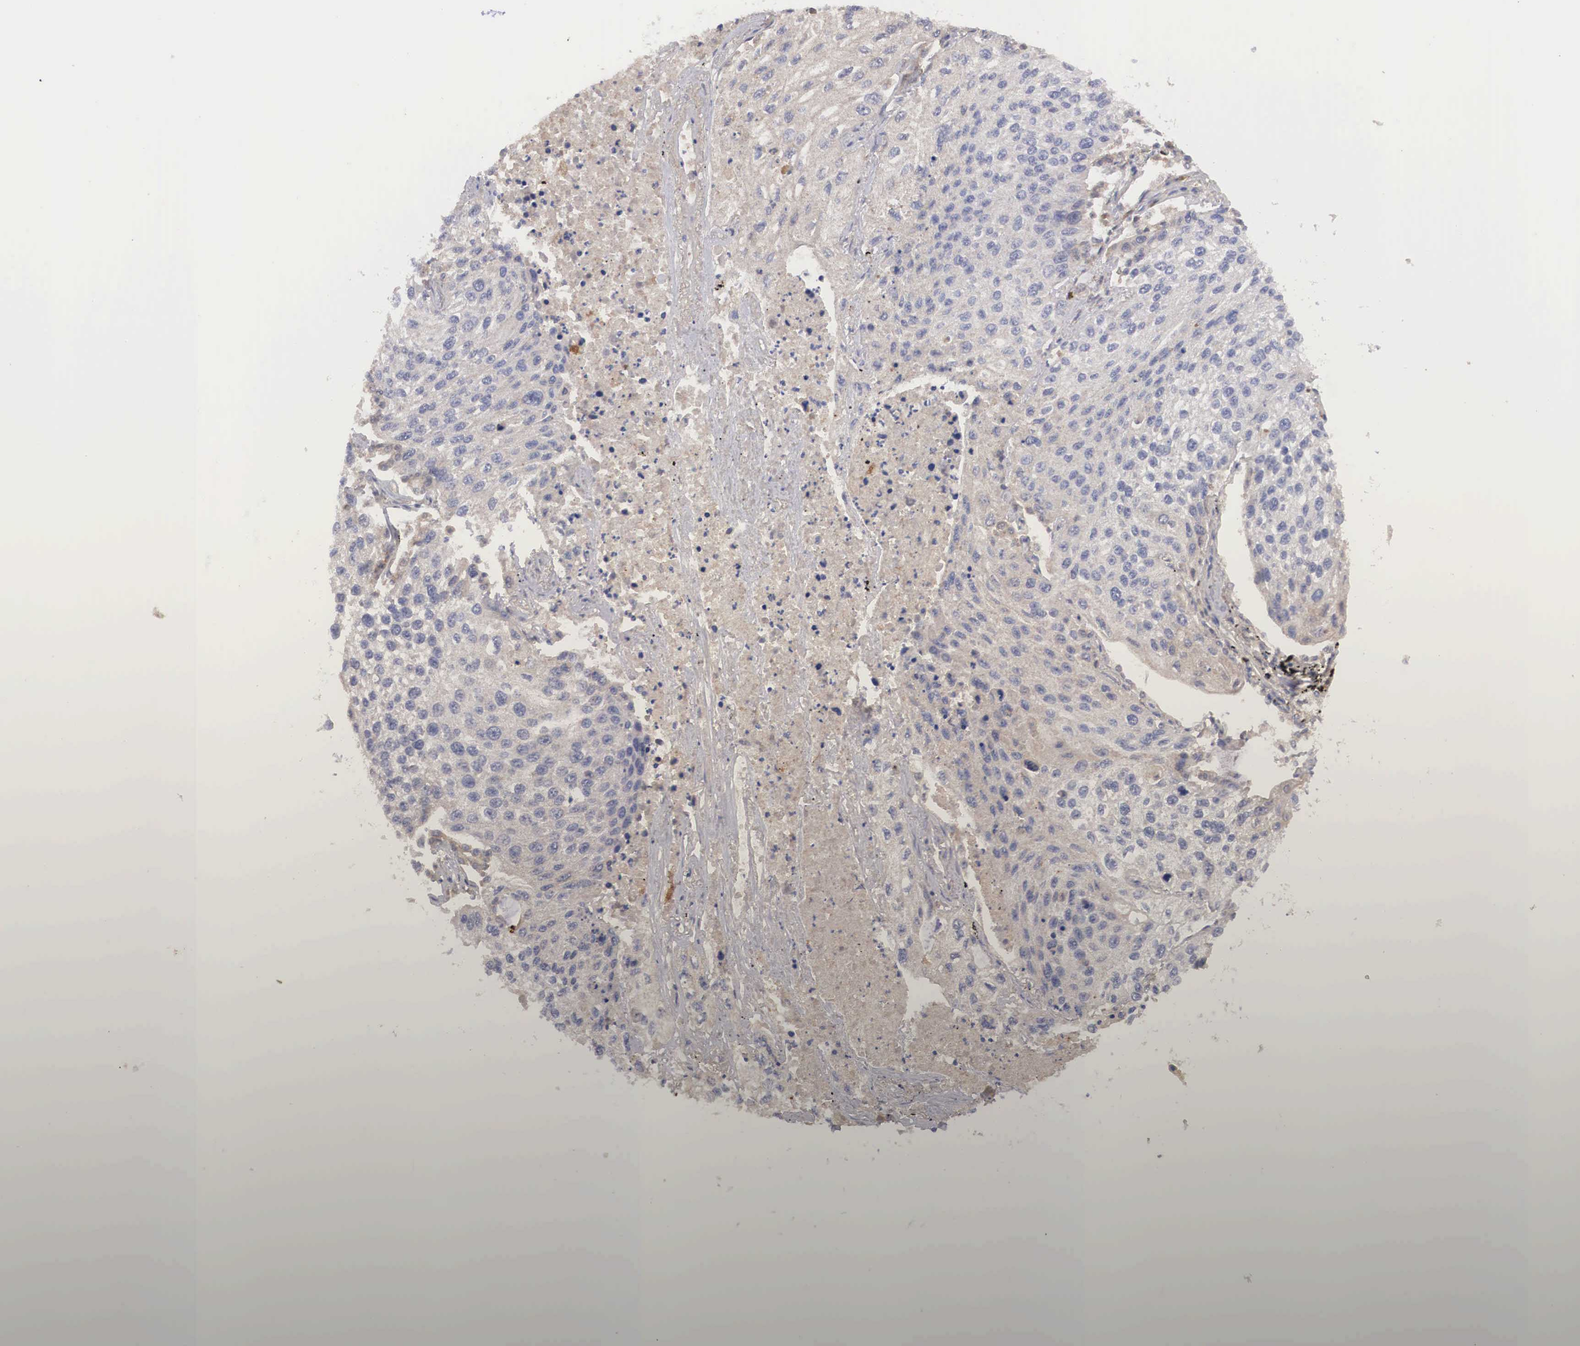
{"staining": {"intensity": "negative", "quantity": "none", "location": "none"}, "tissue": "lung cancer", "cell_type": "Tumor cells", "image_type": "cancer", "snomed": [{"axis": "morphology", "description": "Squamous cell carcinoma, NOS"}, {"axis": "topography", "description": "Lung"}], "caption": "Histopathology image shows no protein staining in tumor cells of squamous cell carcinoma (lung) tissue. Brightfield microscopy of immunohistochemistry (IHC) stained with DAB (3,3'-diaminobenzidine) (brown) and hematoxylin (blue), captured at high magnification.", "gene": "ABHD4", "patient": {"sex": "male", "age": 75}}